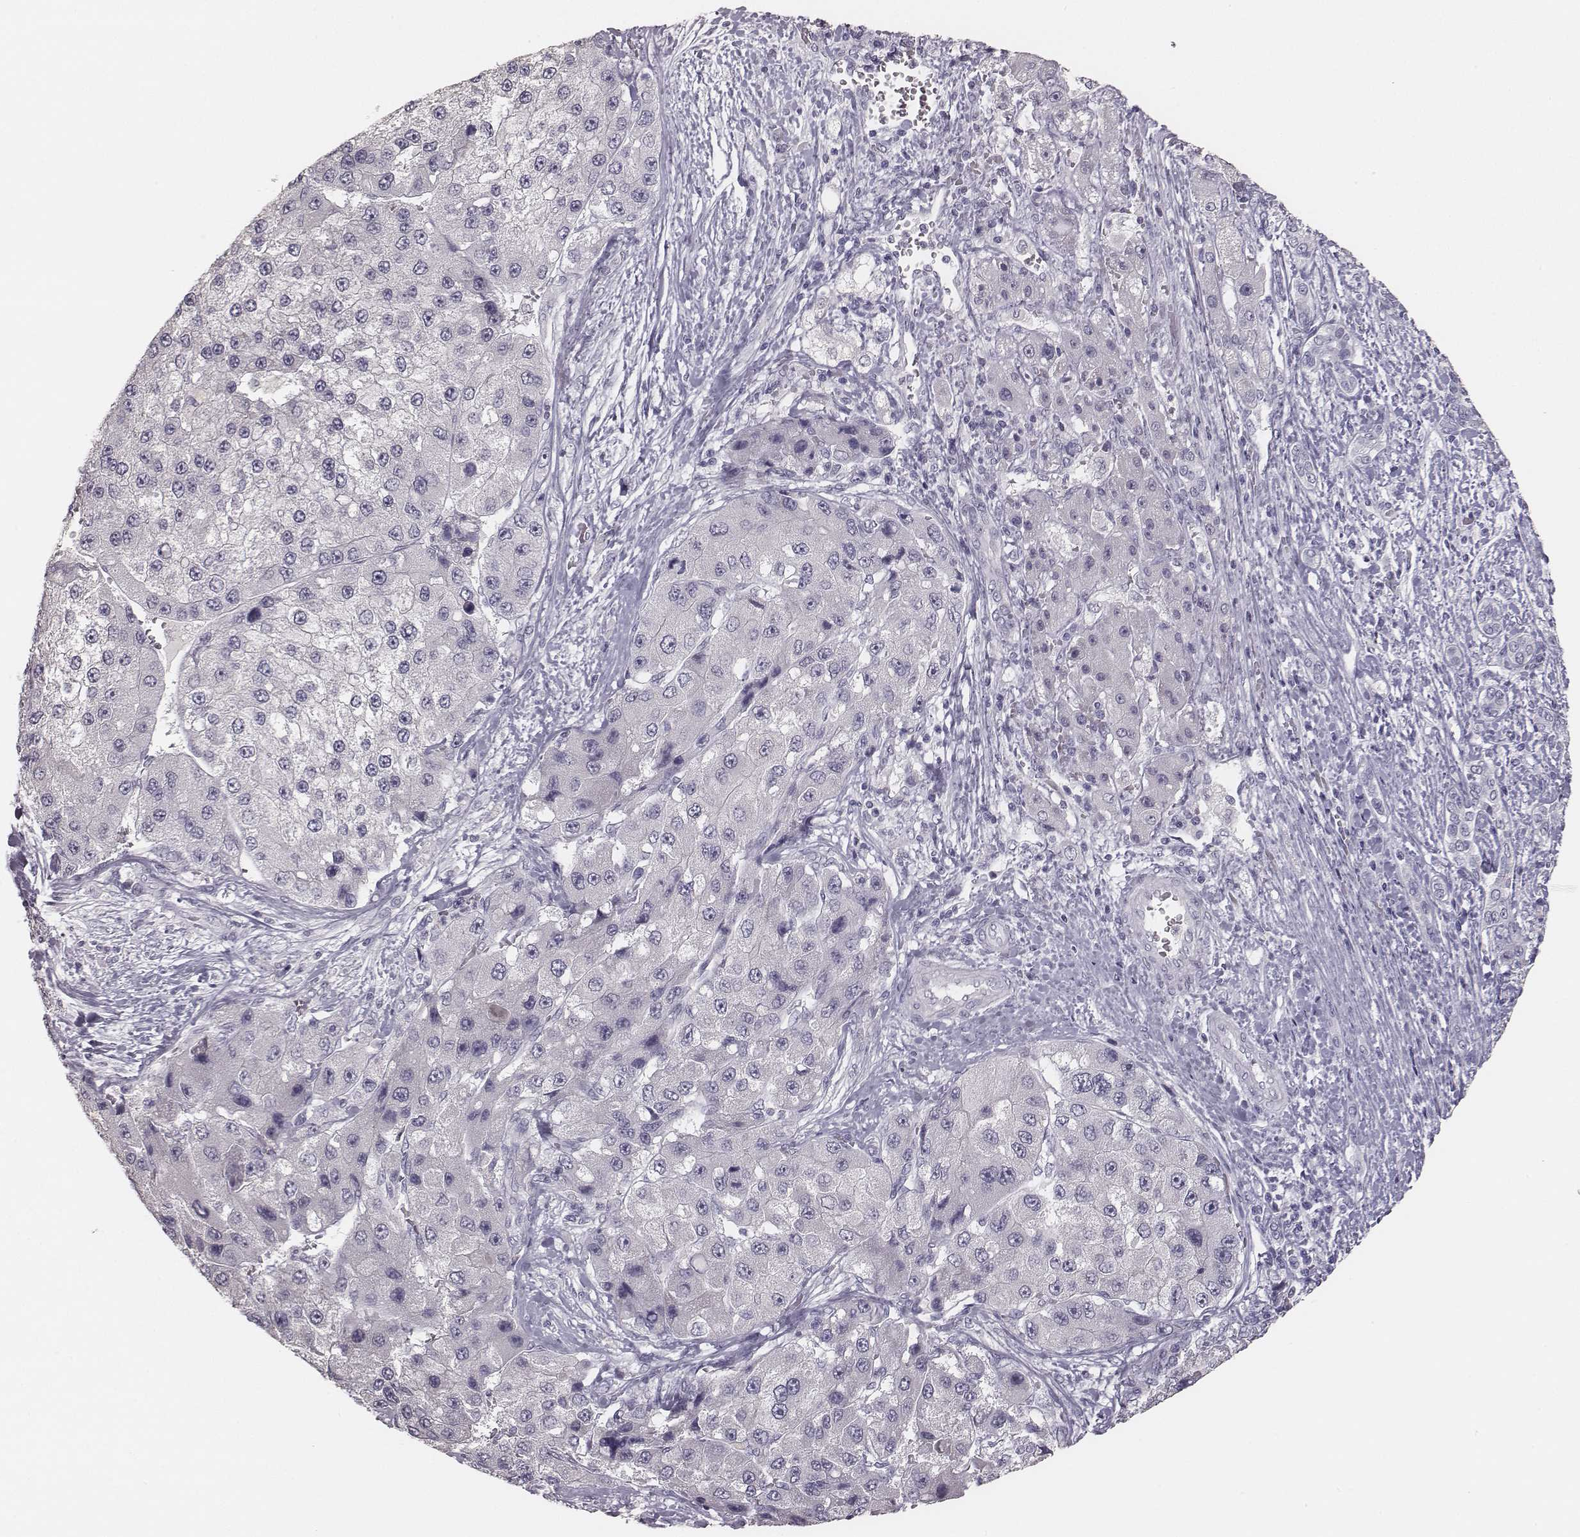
{"staining": {"intensity": "negative", "quantity": "none", "location": "none"}, "tissue": "liver cancer", "cell_type": "Tumor cells", "image_type": "cancer", "snomed": [{"axis": "morphology", "description": "Carcinoma, Hepatocellular, NOS"}, {"axis": "topography", "description": "Liver"}], "caption": "A high-resolution micrograph shows IHC staining of liver cancer, which demonstrates no significant positivity in tumor cells.", "gene": "MYH6", "patient": {"sex": "female", "age": 73}}